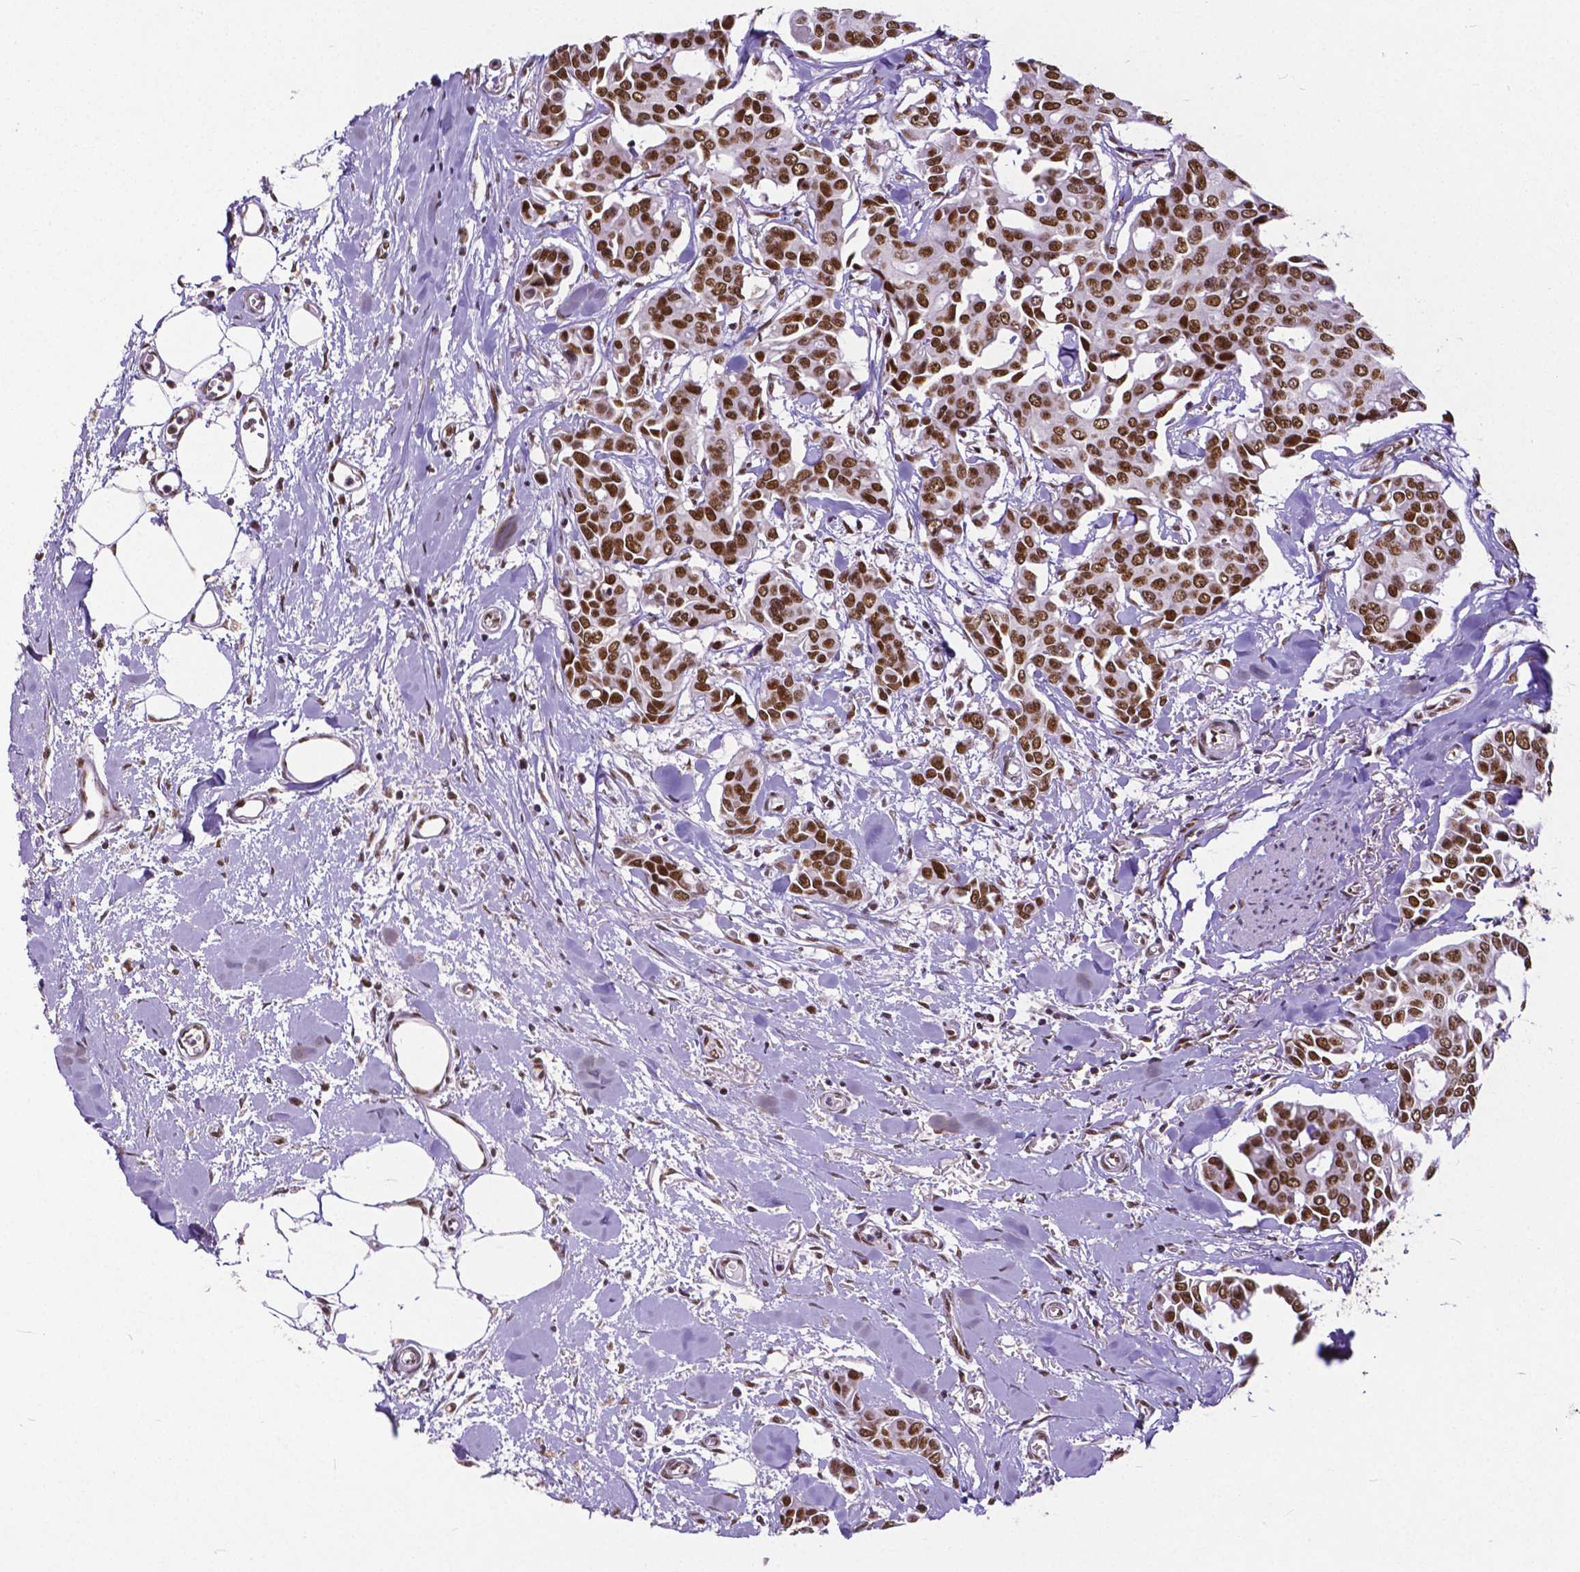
{"staining": {"intensity": "strong", "quantity": ">75%", "location": "nuclear"}, "tissue": "breast cancer", "cell_type": "Tumor cells", "image_type": "cancer", "snomed": [{"axis": "morphology", "description": "Duct carcinoma"}, {"axis": "topography", "description": "Breast"}], "caption": "A high amount of strong nuclear staining is present in about >75% of tumor cells in breast cancer (invasive ductal carcinoma) tissue.", "gene": "ATRX", "patient": {"sex": "female", "age": 54}}